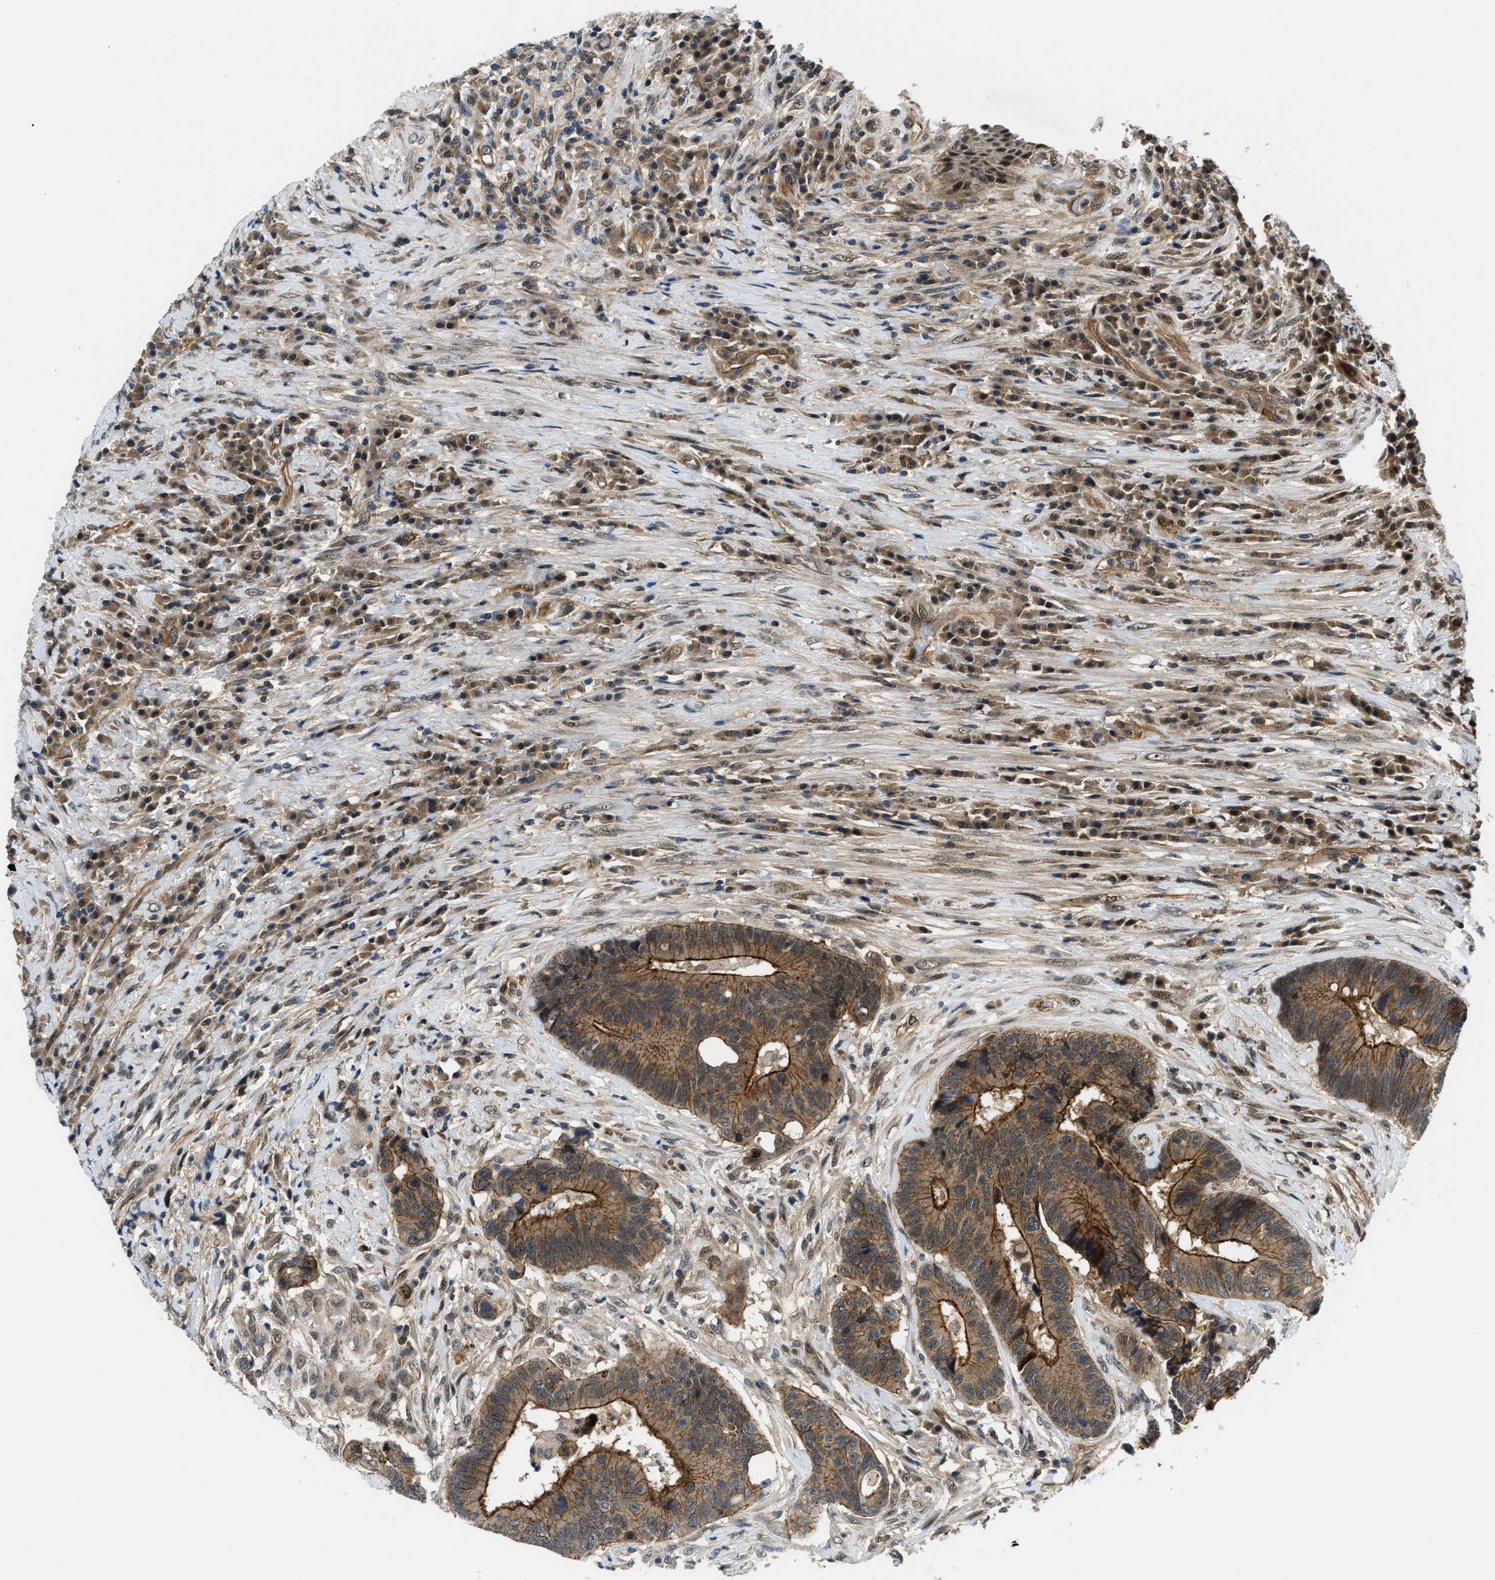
{"staining": {"intensity": "moderate", "quantity": ">75%", "location": "cytoplasmic/membranous"}, "tissue": "colorectal cancer", "cell_type": "Tumor cells", "image_type": "cancer", "snomed": [{"axis": "morphology", "description": "Adenocarcinoma, NOS"}, {"axis": "topography", "description": "Rectum"}, {"axis": "topography", "description": "Anal"}], "caption": "Colorectal cancer was stained to show a protein in brown. There is medium levels of moderate cytoplasmic/membranous expression in approximately >75% of tumor cells.", "gene": "COPS2", "patient": {"sex": "female", "age": 89}}